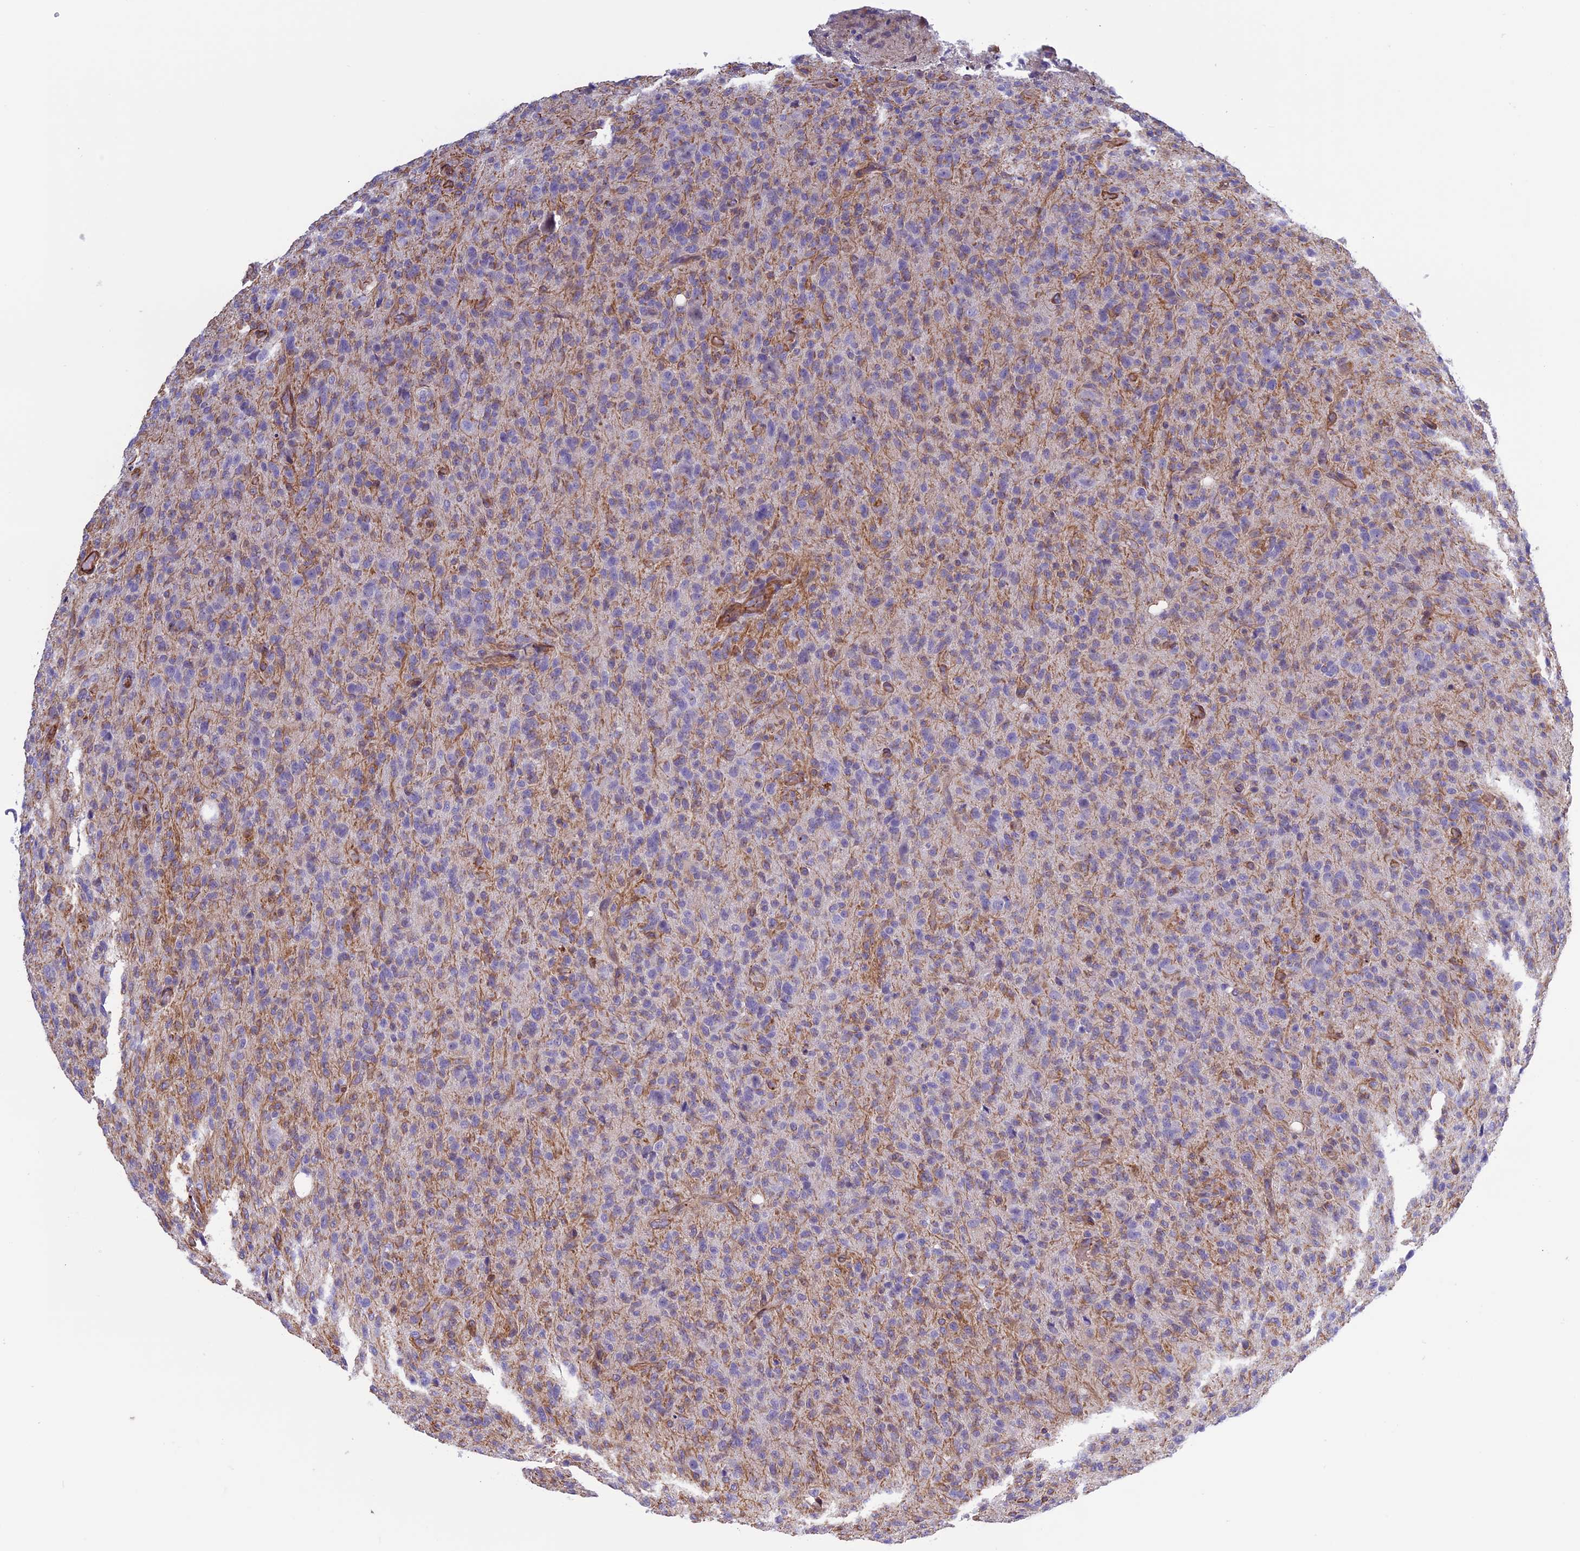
{"staining": {"intensity": "moderate", "quantity": "<25%", "location": "cytoplasmic/membranous"}, "tissue": "glioma", "cell_type": "Tumor cells", "image_type": "cancer", "snomed": [{"axis": "morphology", "description": "Glioma, malignant, High grade"}, {"axis": "topography", "description": "Brain"}], "caption": "A photomicrograph of malignant glioma (high-grade) stained for a protein demonstrates moderate cytoplasmic/membranous brown staining in tumor cells.", "gene": "ANGPTL2", "patient": {"sex": "female", "age": 57}}